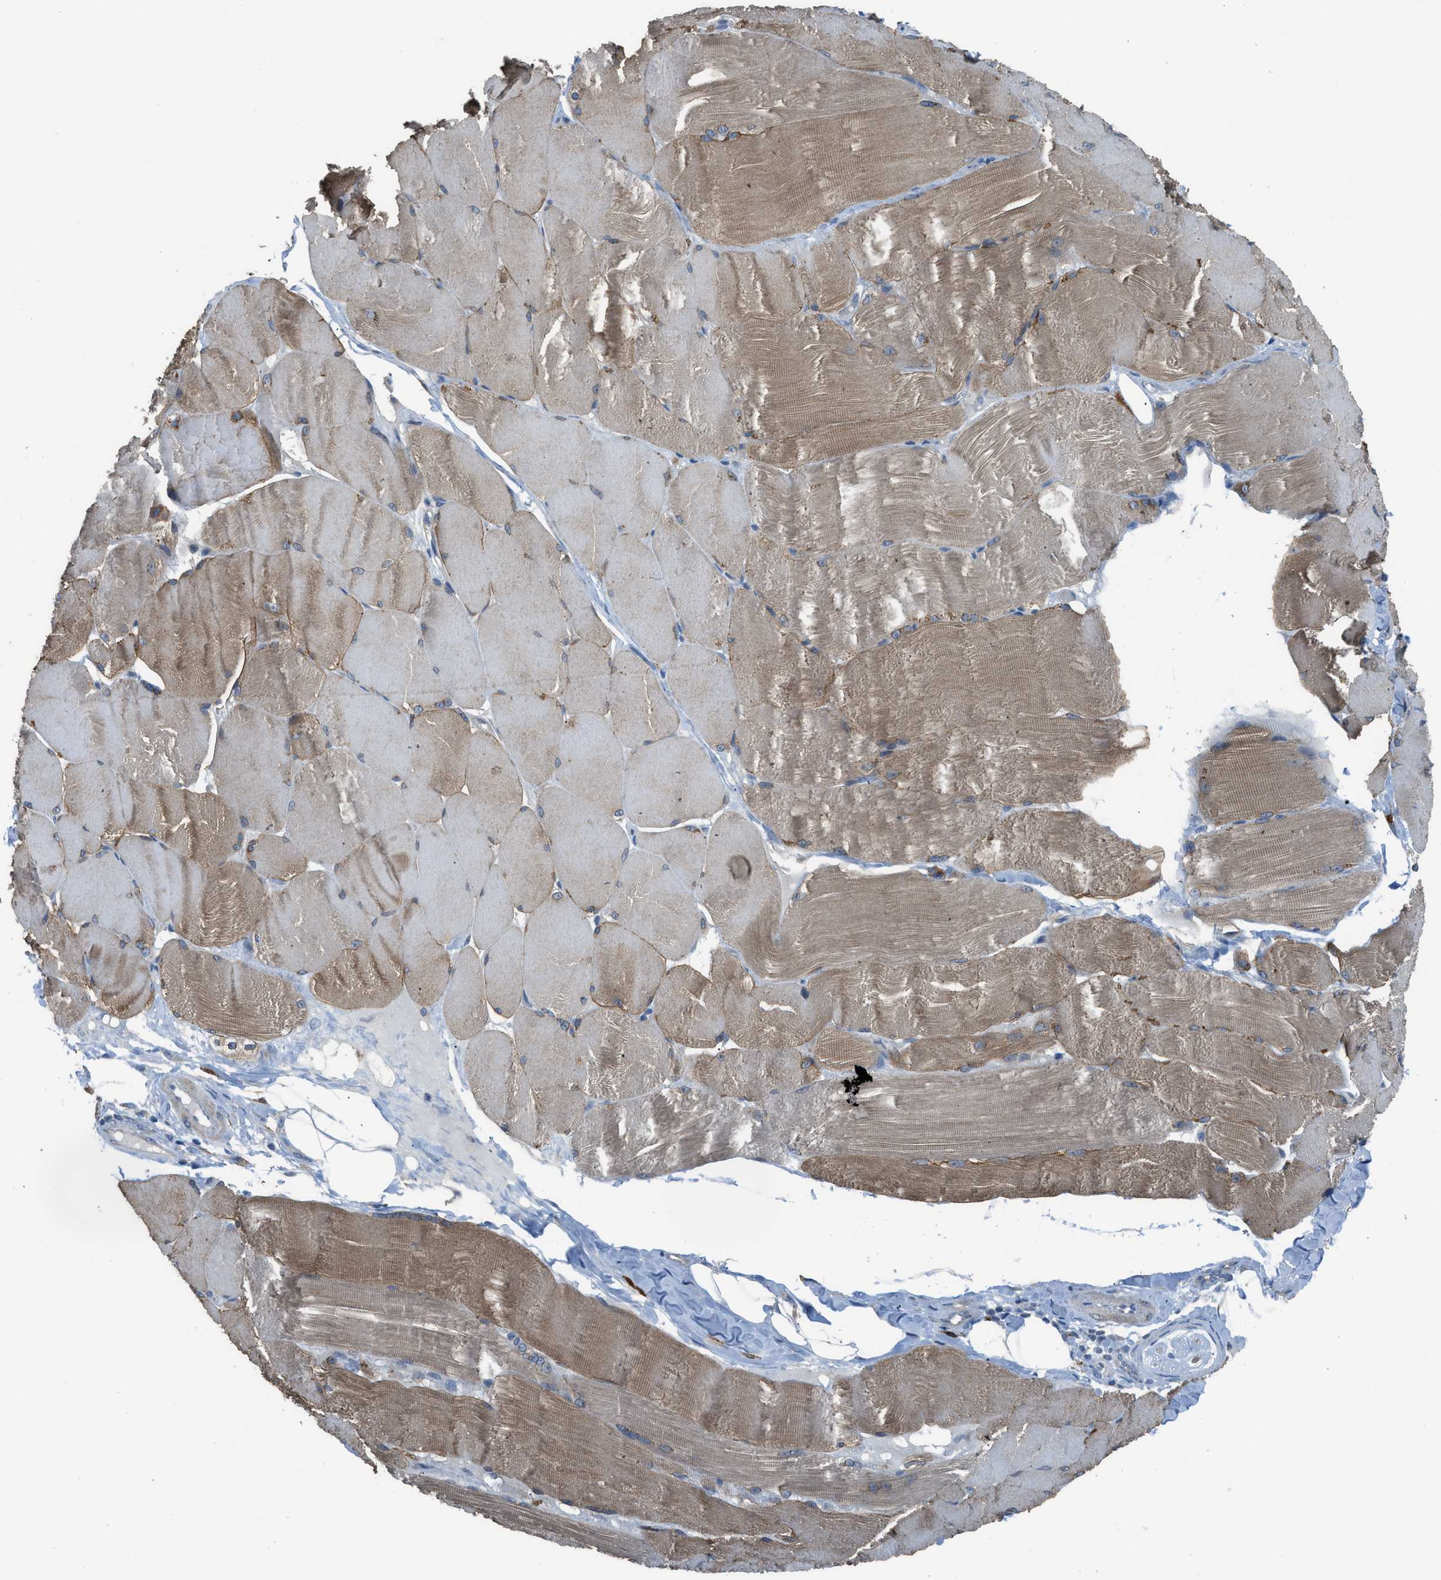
{"staining": {"intensity": "weak", "quantity": "25%-75%", "location": "cytoplasmic/membranous"}, "tissue": "skeletal muscle", "cell_type": "Myocytes", "image_type": "normal", "snomed": [{"axis": "morphology", "description": "Normal tissue, NOS"}, {"axis": "topography", "description": "Skin"}, {"axis": "topography", "description": "Skeletal muscle"}], "caption": "Immunohistochemistry (IHC) (DAB (3,3'-diaminobenzidine)) staining of normal human skeletal muscle reveals weak cytoplasmic/membranous protein staining in approximately 25%-75% of myocytes. The staining is performed using DAB (3,3'-diaminobenzidine) brown chromogen to label protein expression. The nuclei are counter-stained blue using hematoxylin.", "gene": "TIMD4", "patient": {"sex": "male", "age": 83}}